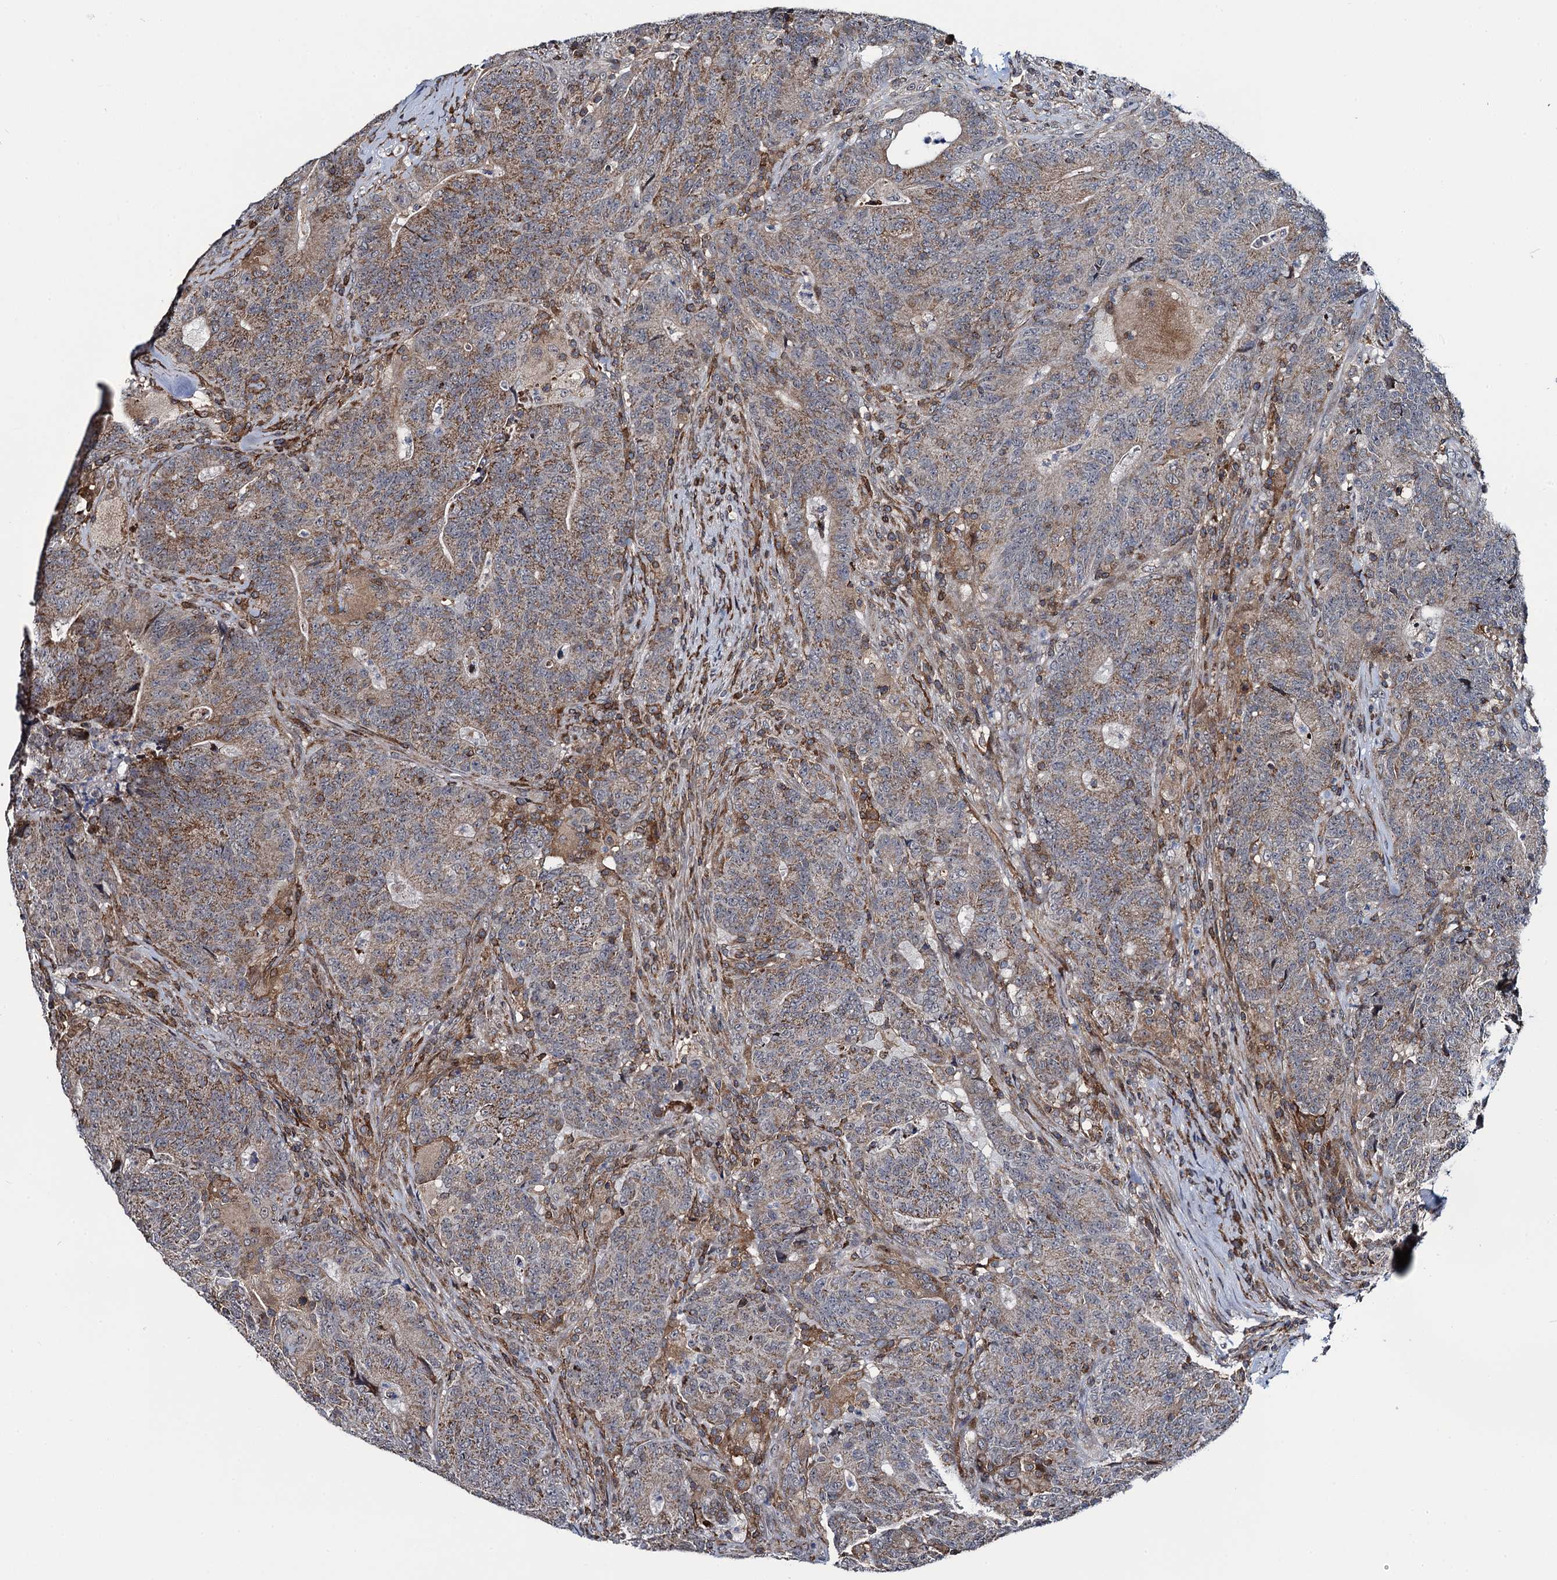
{"staining": {"intensity": "moderate", "quantity": ">75%", "location": "cytoplasmic/membranous"}, "tissue": "colorectal cancer", "cell_type": "Tumor cells", "image_type": "cancer", "snomed": [{"axis": "morphology", "description": "Adenocarcinoma, NOS"}, {"axis": "topography", "description": "Colon"}], "caption": "Immunohistochemical staining of adenocarcinoma (colorectal) displays medium levels of moderate cytoplasmic/membranous positivity in about >75% of tumor cells.", "gene": "CCDC102A", "patient": {"sex": "female", "age": 75}}